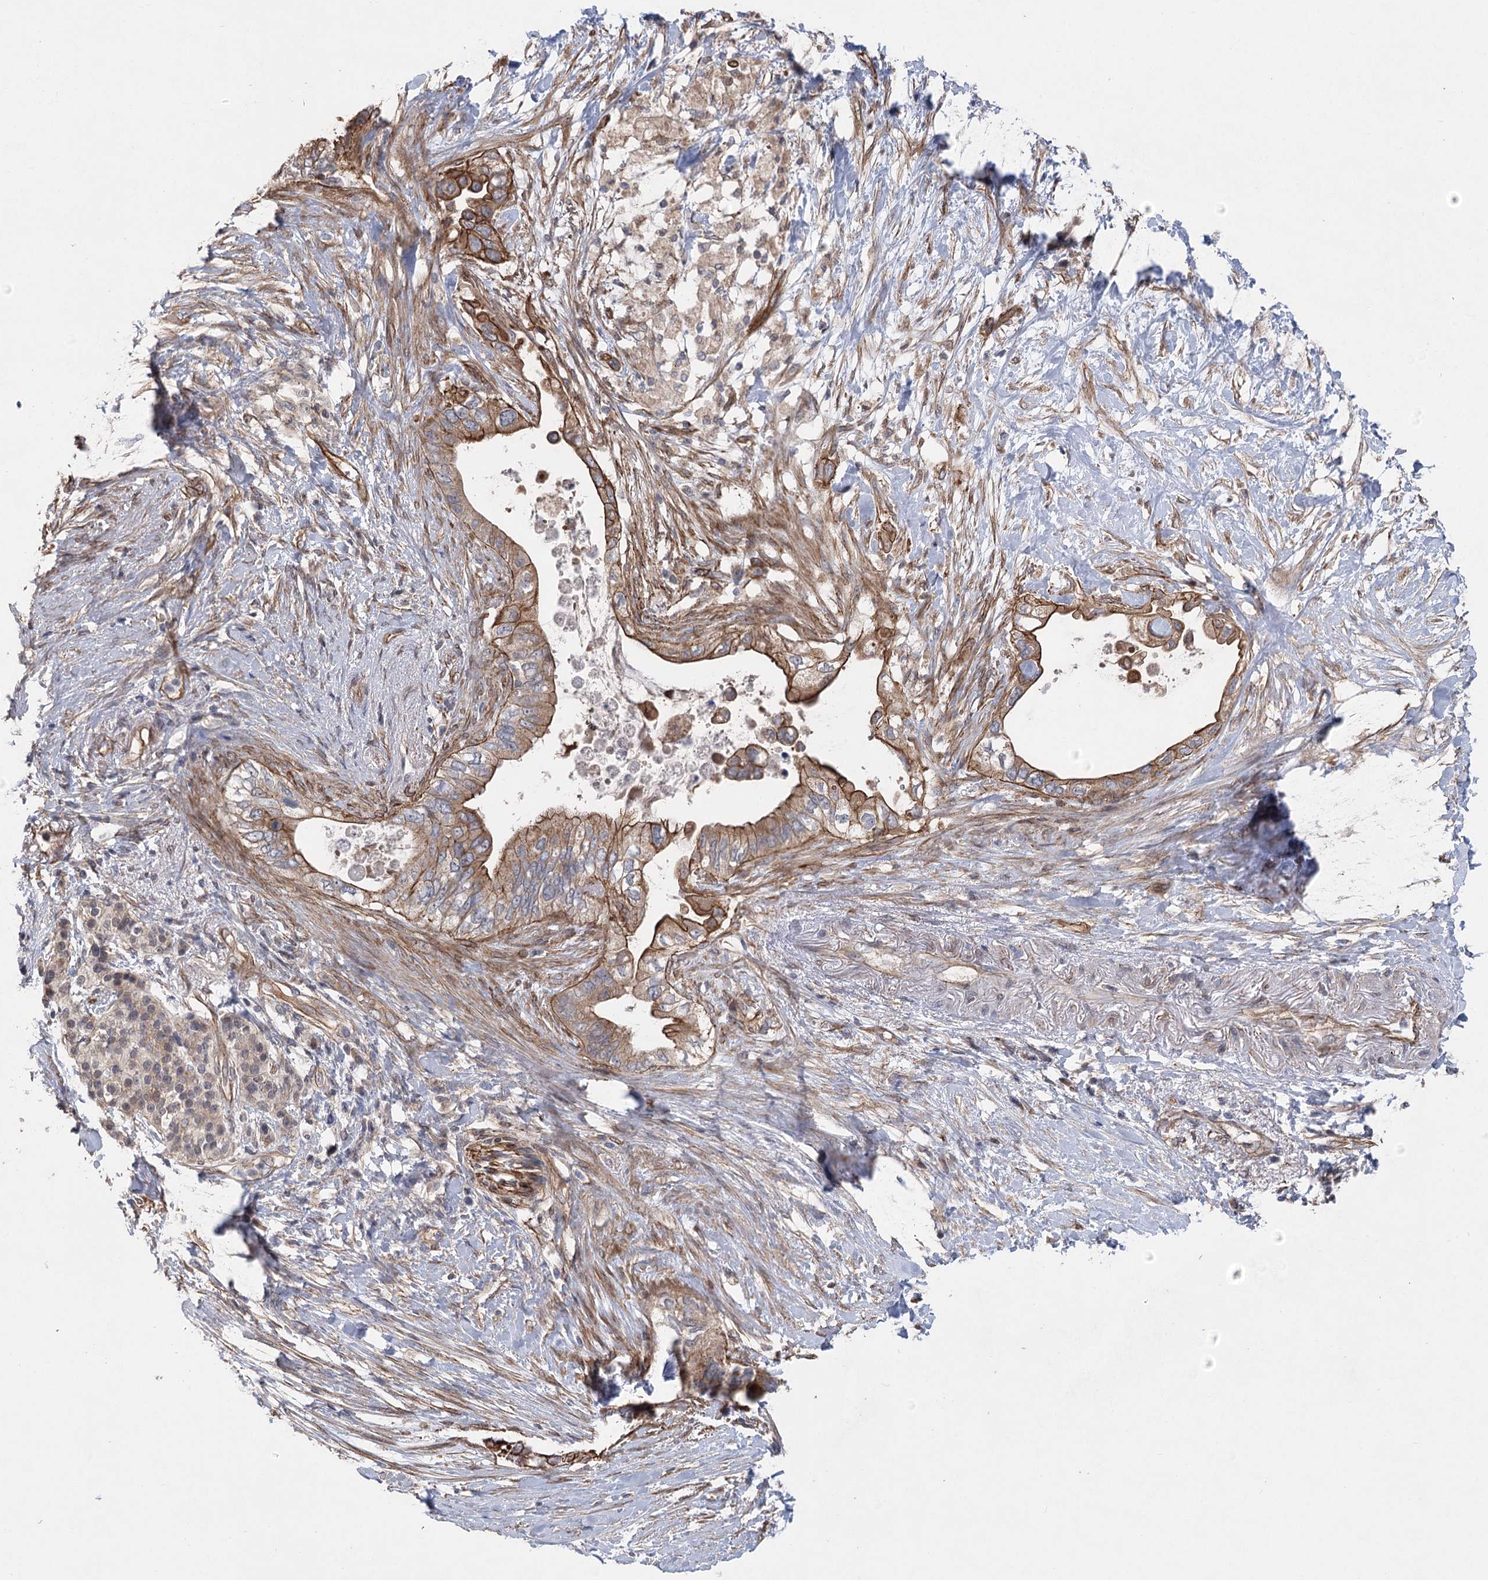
{"staining": {"intensity": "moderate", "quantity": ">75%", "location": "cytoplasmic/membranous"}, "tissue": "pancreatic cancer", "cell_type": "Tumor cells", "image_type": "cancer", "snomed": [{"axis": "morphology", "description": "Adenocarcinoma, NOS"}, {"axis": "topography", "description": "Pancreas"}], "caption": "The immunohistochemical stain labels moderate cytoplasmic/membranous positivity in tumor cells of pancreatic adenocarcinoma tissue.", "gene": "RWDD4", "patient": {"sex": "female", "age": 56}}